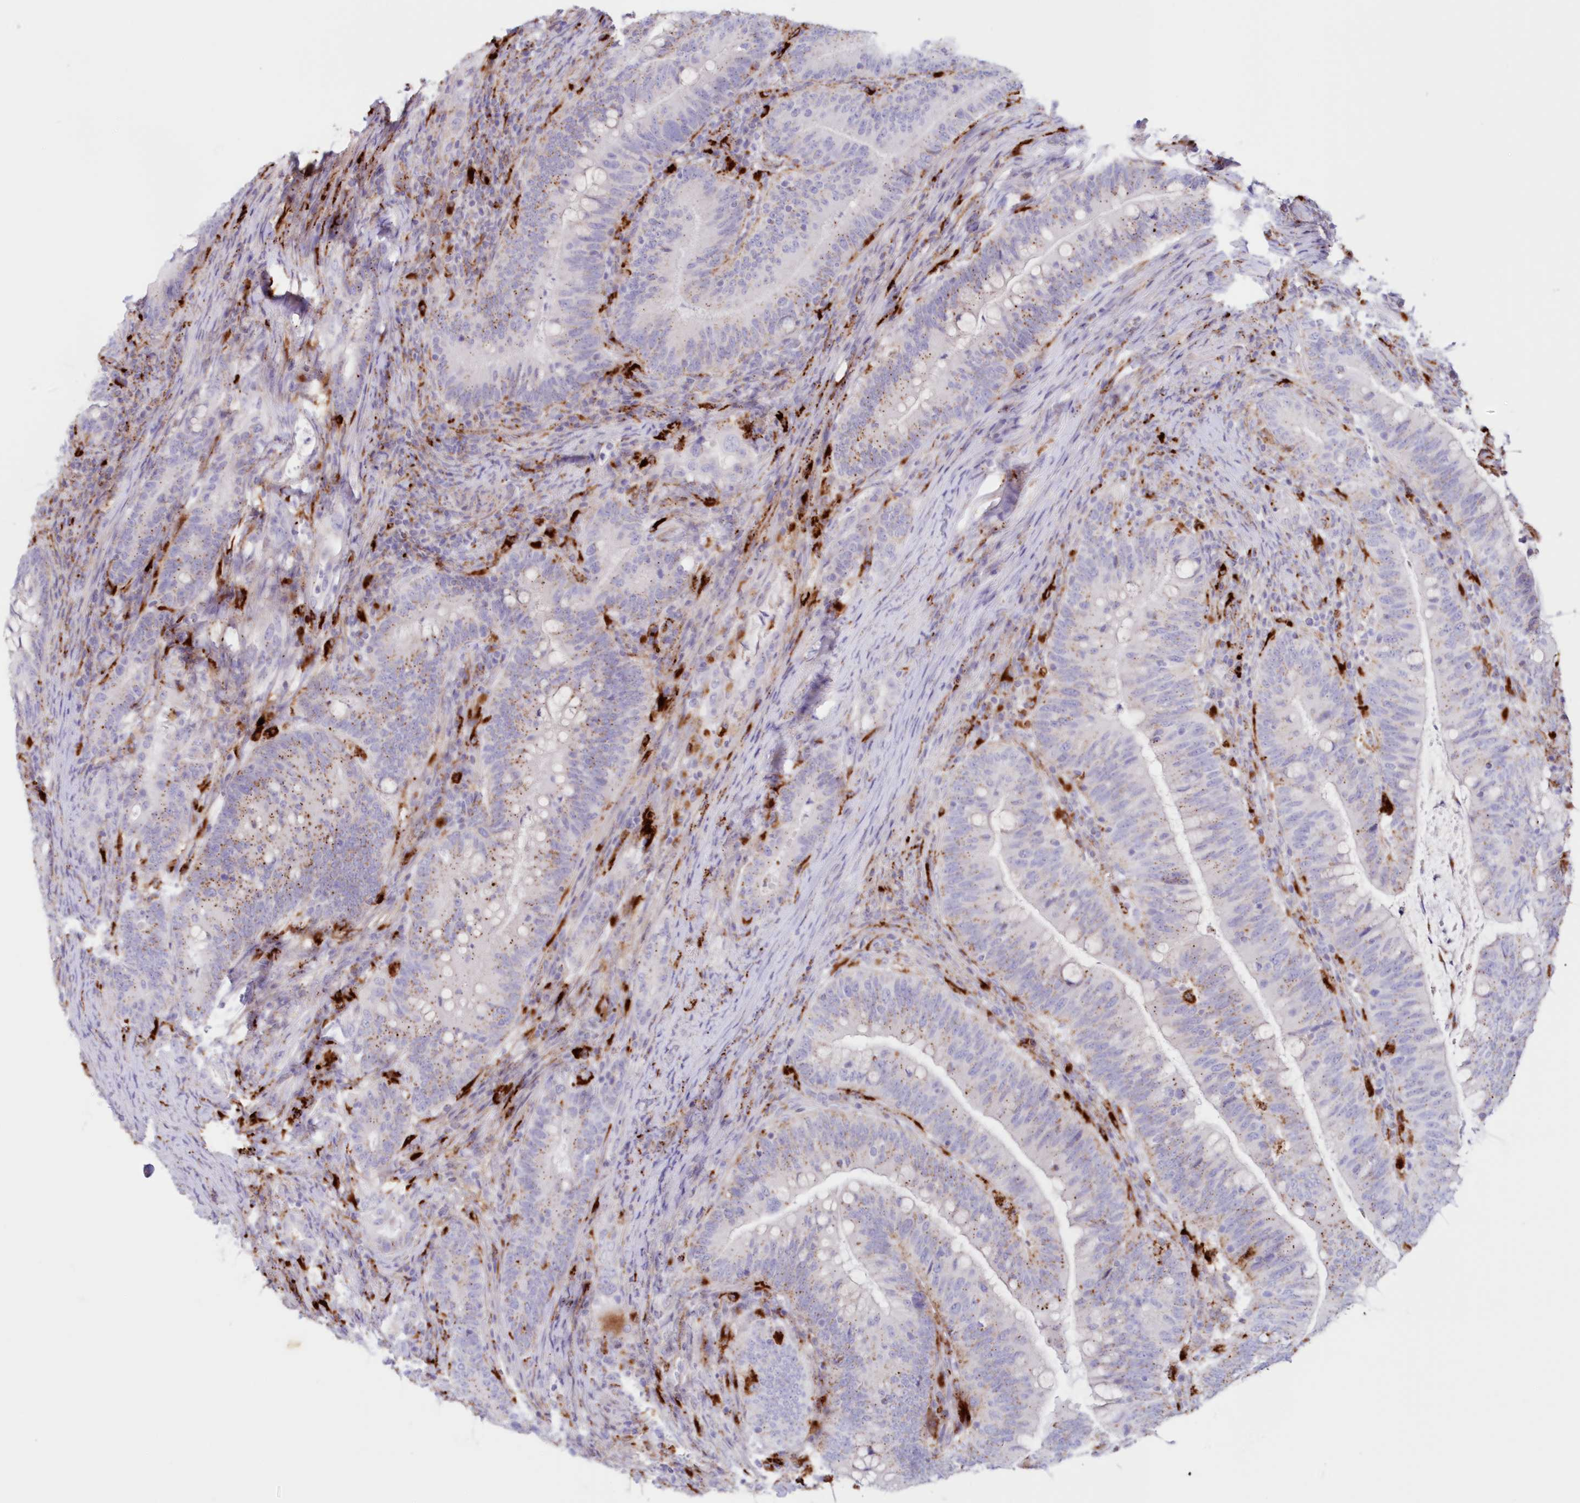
{"staining": {"intensity": "weak", "quantity": "25%-75%", "location": "cytoplasmic/membranous"}, "tissue": "colorectal cancer", "cell_type": "Tumor cells", "image_type": "cancer", "snomed": [{"axis": "morphology", "description": "Adenocarcinoma, NOS"}, {"axis": "topography", "description": "Colon"}], "caption": "Adenocarcinoma (colorectal) stained with a protein marker reveals weak staining in tumor cells.", "gene": "TPP1", "patient": {"sex": "female", "age": 66}}